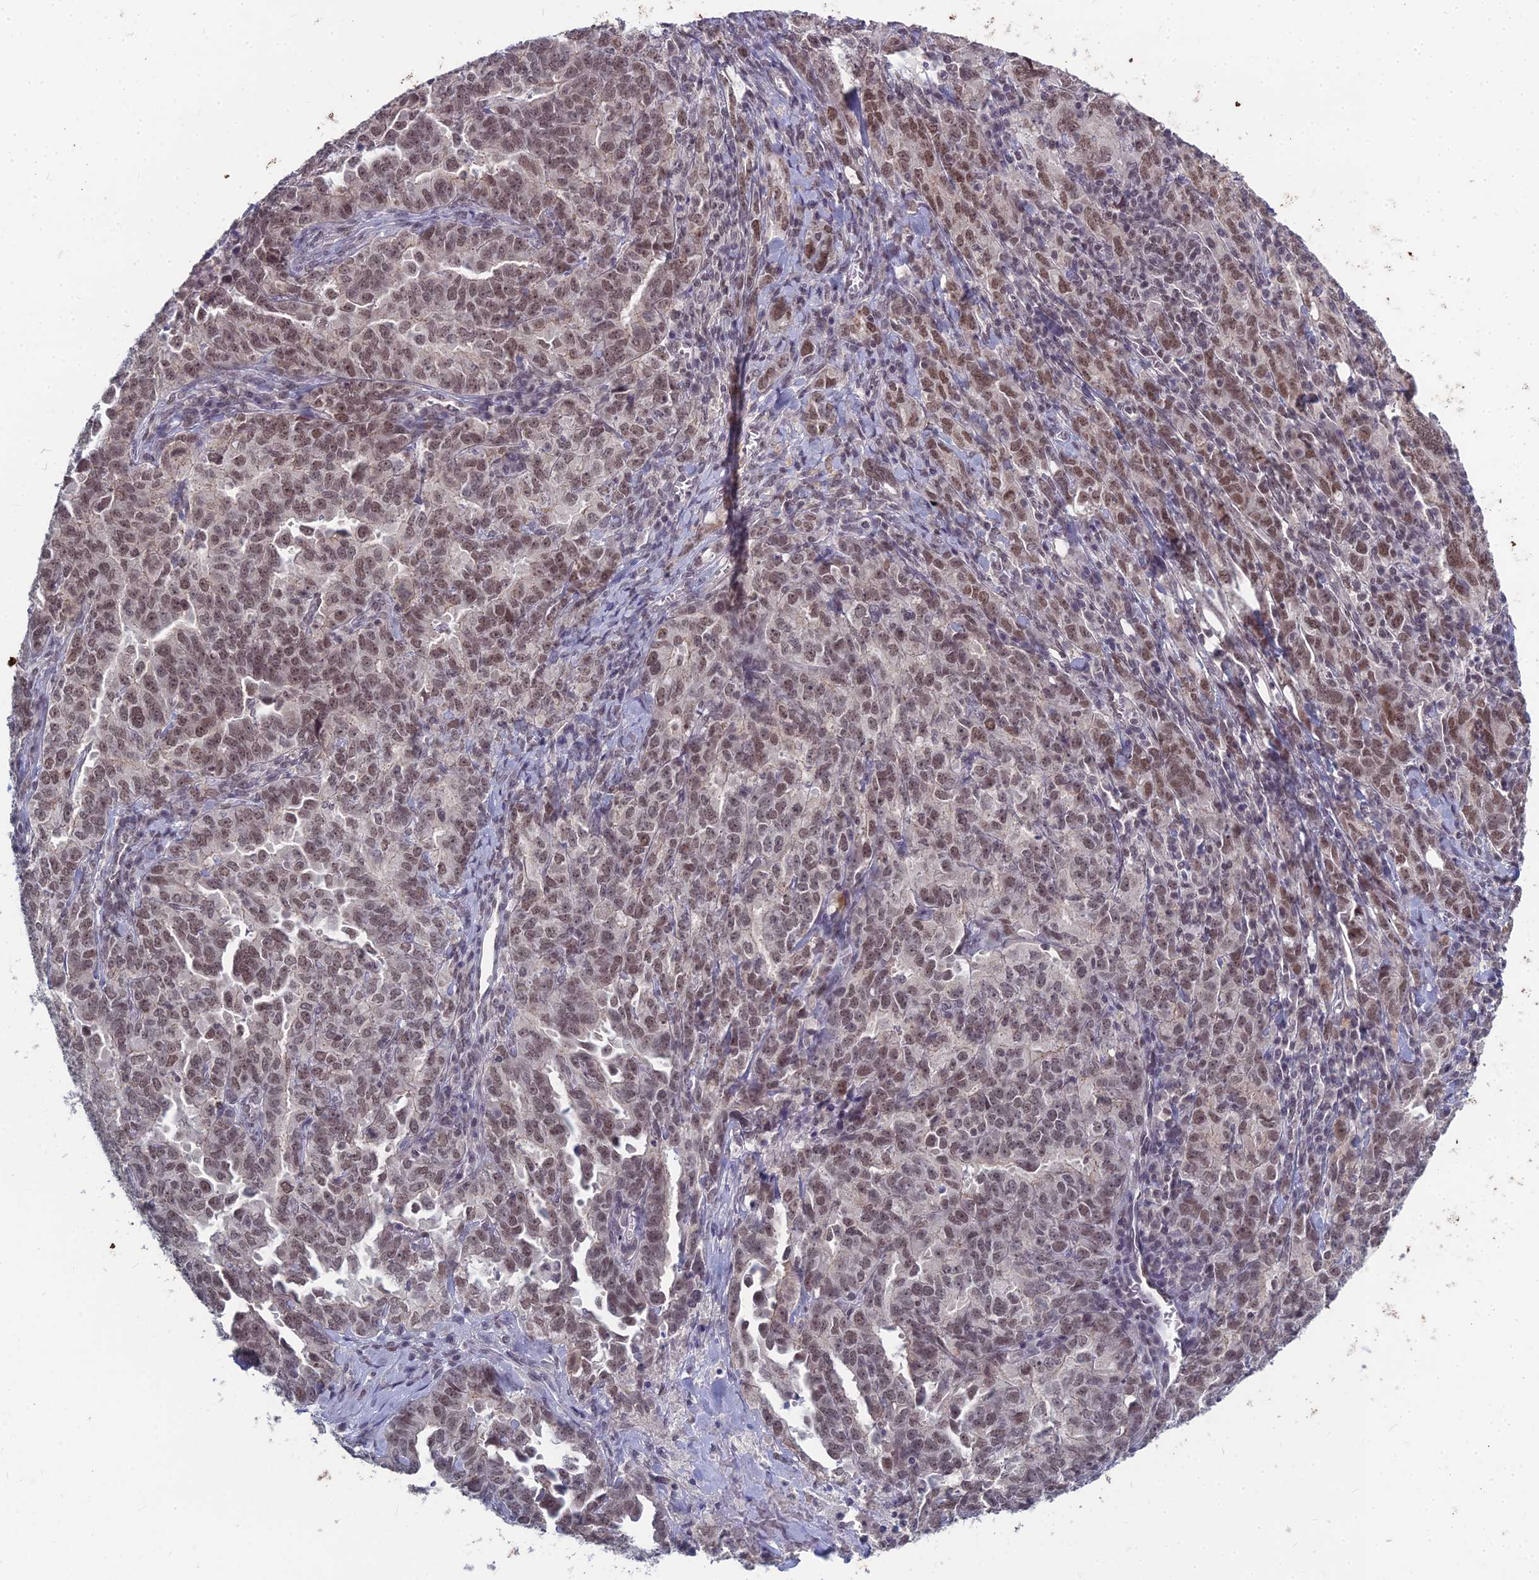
{"staining": {"intensity": "moderate", "quantity": ">75%", "location": "nuclear"}, "tissue": "ovarian cancer", "cell_type": "Tumor cells", "image_type": "cancer", "snomed": [{"axis": "morphology", "description": "Carcinoma, endometroid"}, {"axis": "topography", "description": "Ovary"}], "caption": "DAB (3,3'-diaminobenzidine) immunohistochemical staining of human ovarian cancer exhibits moderate nuclear protein staining in about >75% of tumor cells.", "gene": "KAT7", "patient": {"sex": "female", "age": 62}}